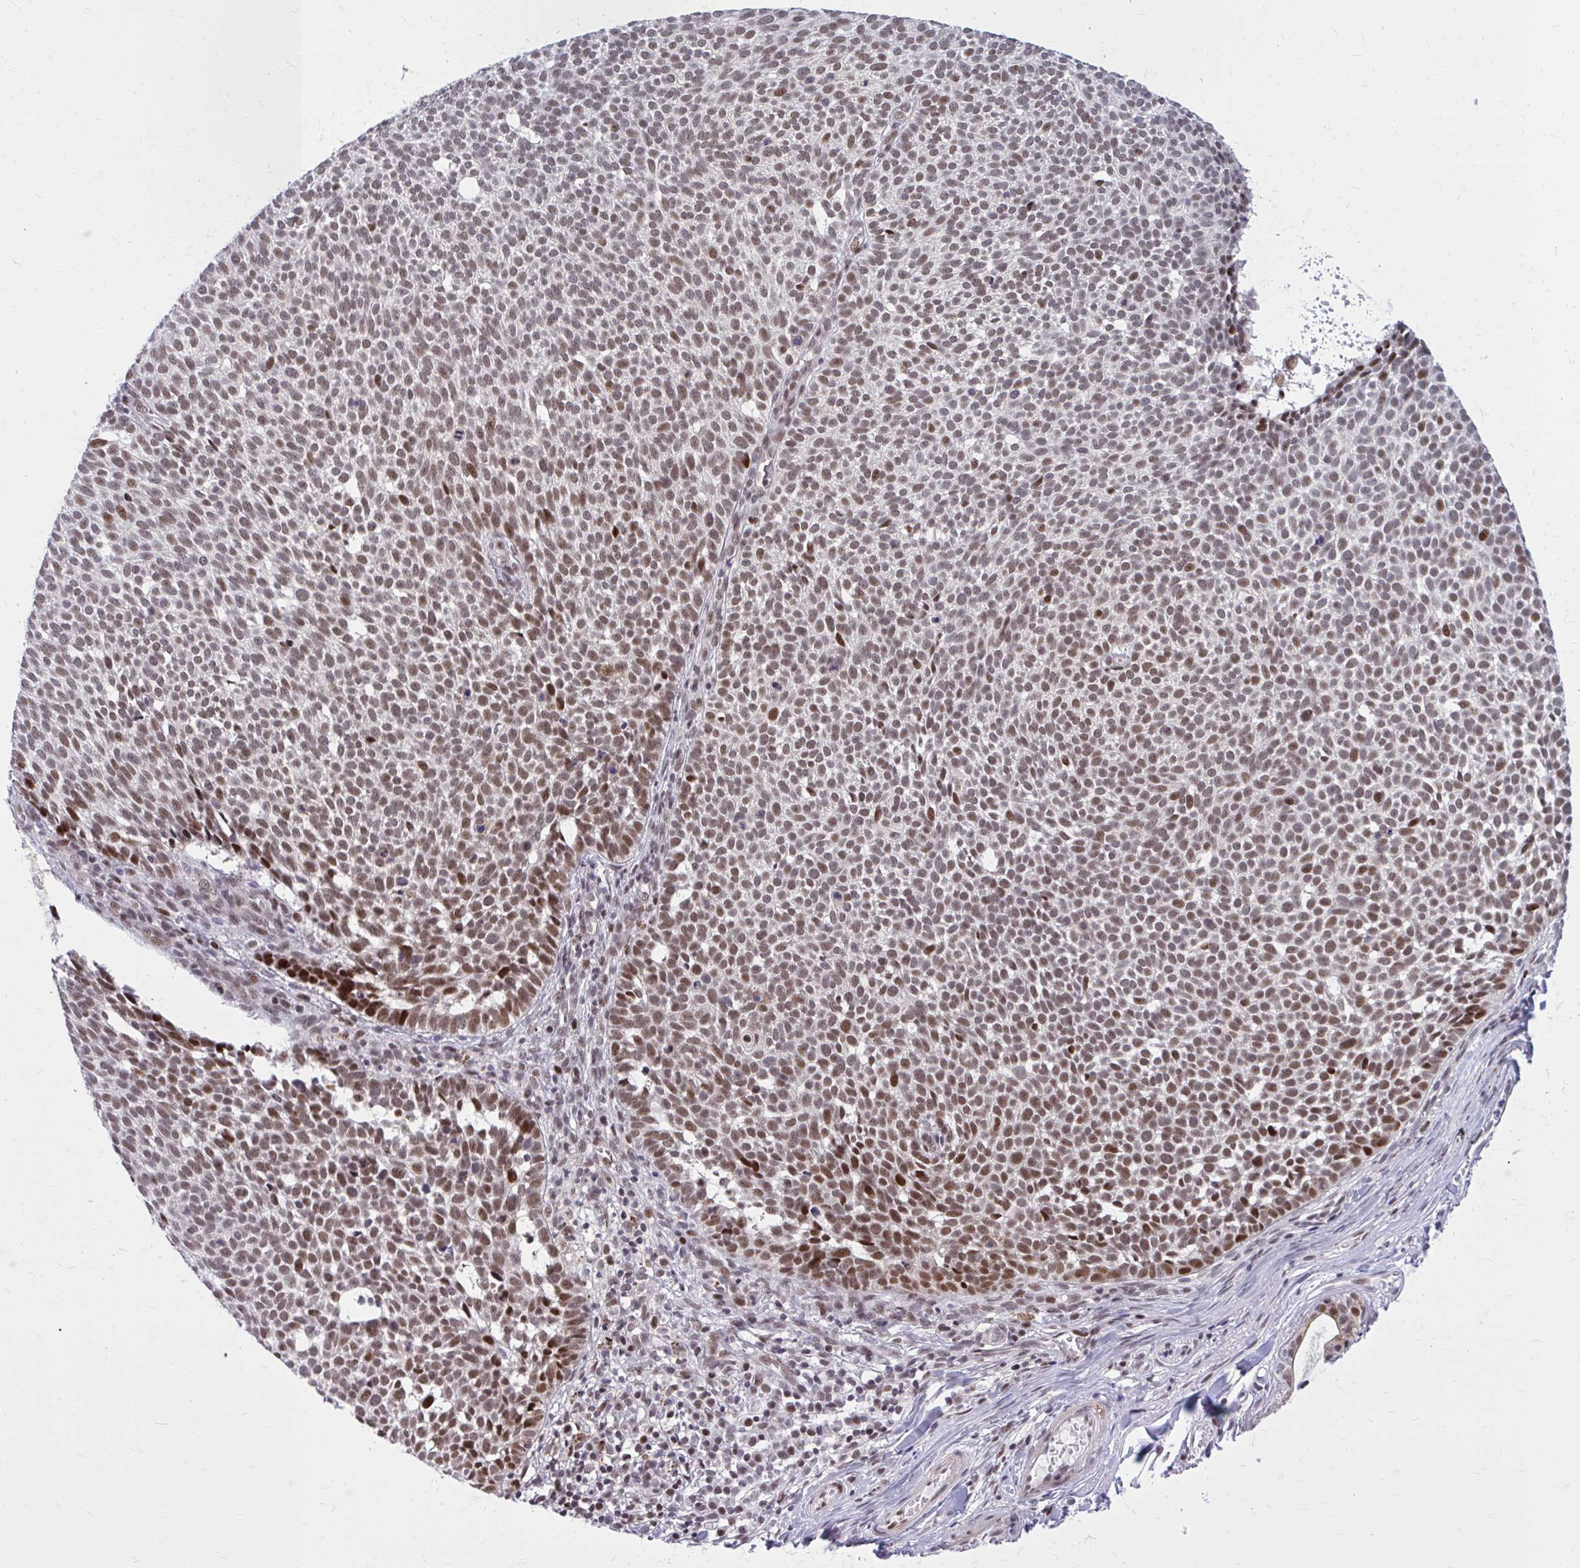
{"staining": {"intensity": "moderate", "quantity": ">75%", "location": "nuclear"}, "tissue": "skin cancer", "cell_type": "Tumor cells", "image_type": "cancer", "snomed": [{"axis": "morphology", "description": "Basal cell carcinoma"}, {"axis": "topography", "description": "Skin"}], "caption": "Human skin basal cell carcinoma stained with a brown dye shows moderate nuclear positive staining in about >75% of tumor cells.", "gene": "PSME4", "patient": {"sex": "male", "age": 63}}